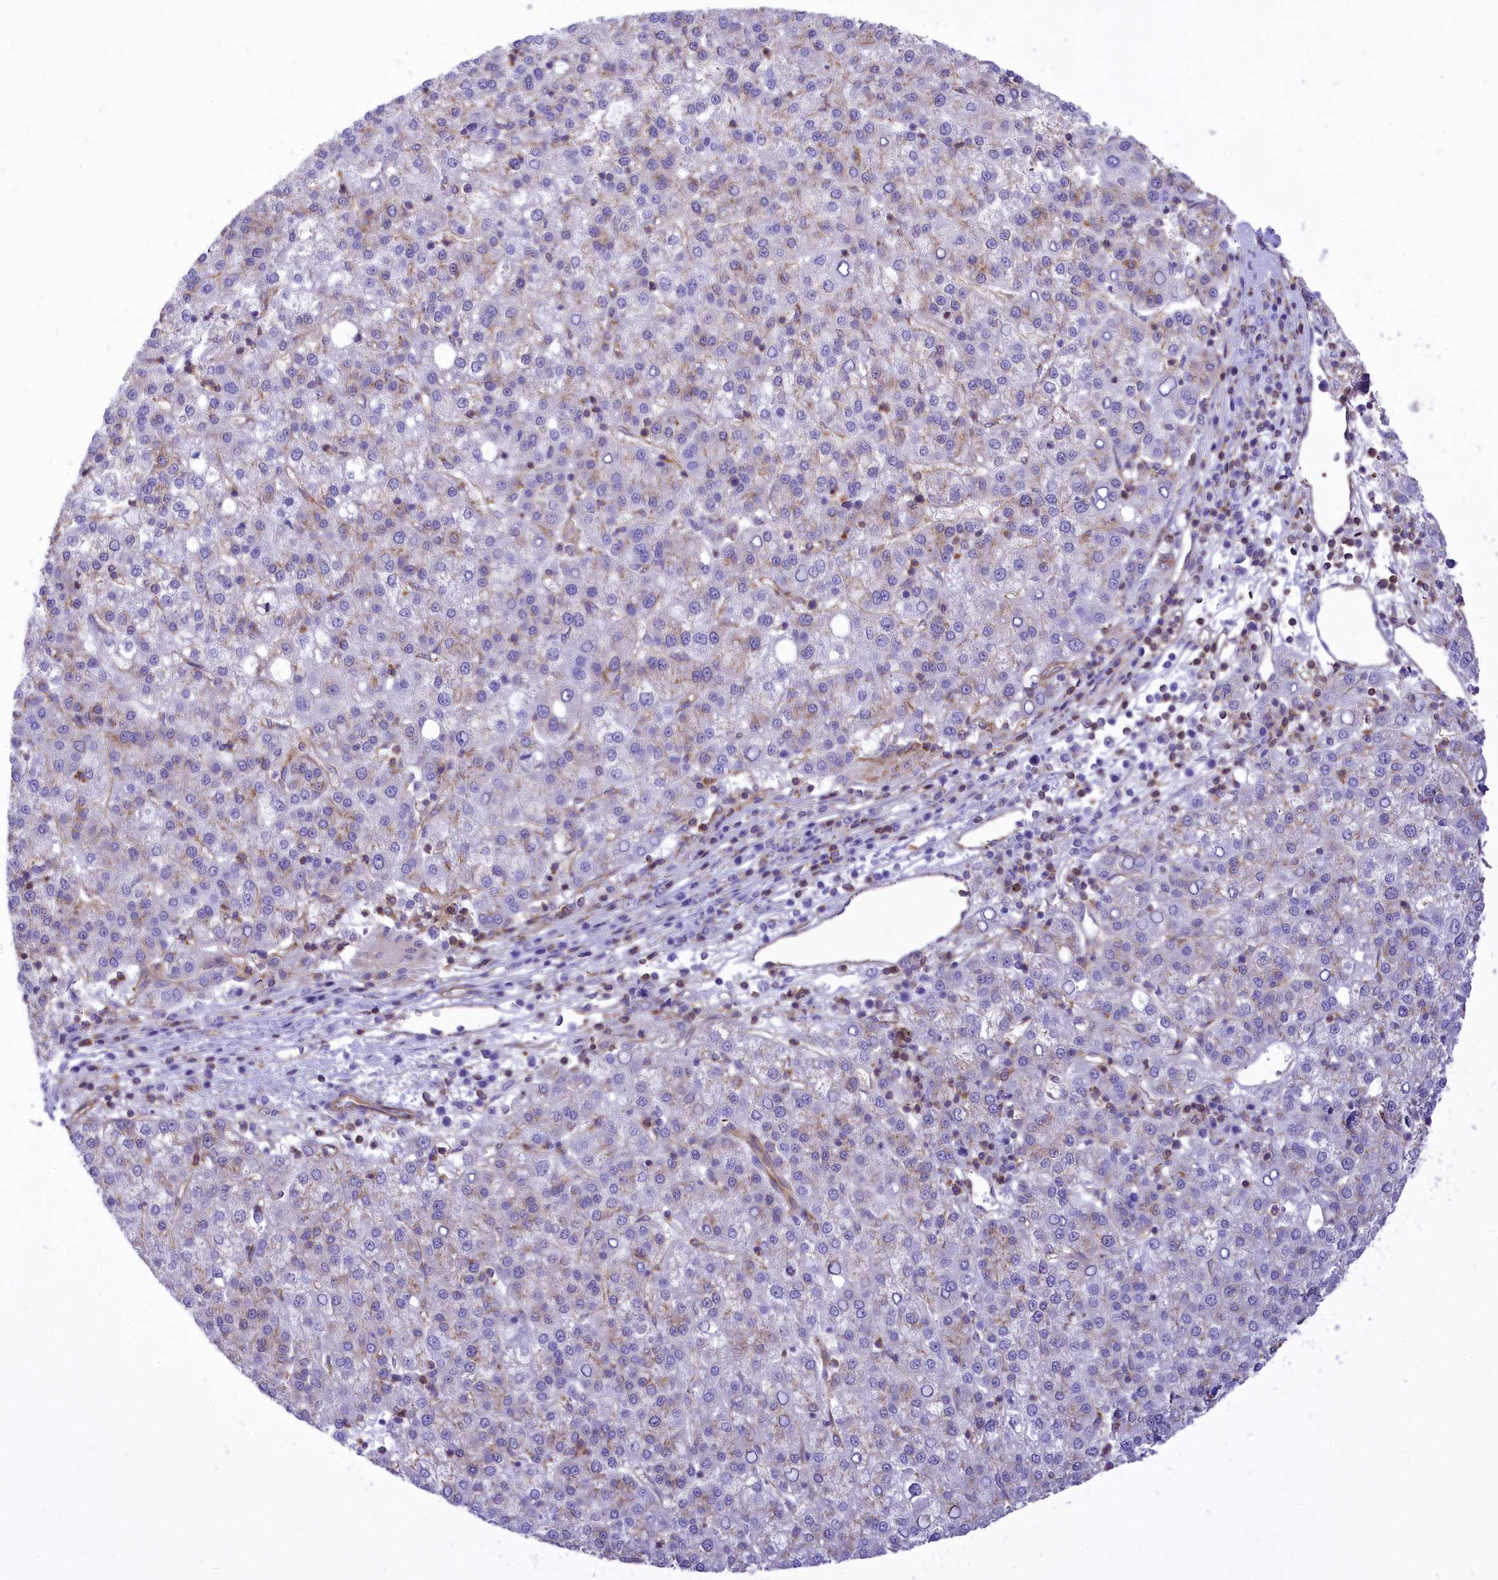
{"staining": {"intensity": "negative", "quantity": "none", "location": "none"}, "tissue": "liver cancer", "cell_type": "Tumor cells", "image_type": "cancer", "snomed": [{"axis": "morphology", "description": "Carcinoma, Hepatocellular, NOS"}, {"axis": "topography", "description": "Liver"}], "caption": "Micrograph shows no protein positivity in tumor cells of liver hepatocellular carcinoma tissue. The staining is performed using DAB (3,3'-diaminobenzidine) brown chromogen with nuclei counter-stained in using hematoxylin.", "gene": "SEPTIN9", "patient": {"sex": "female", "age": 58}}